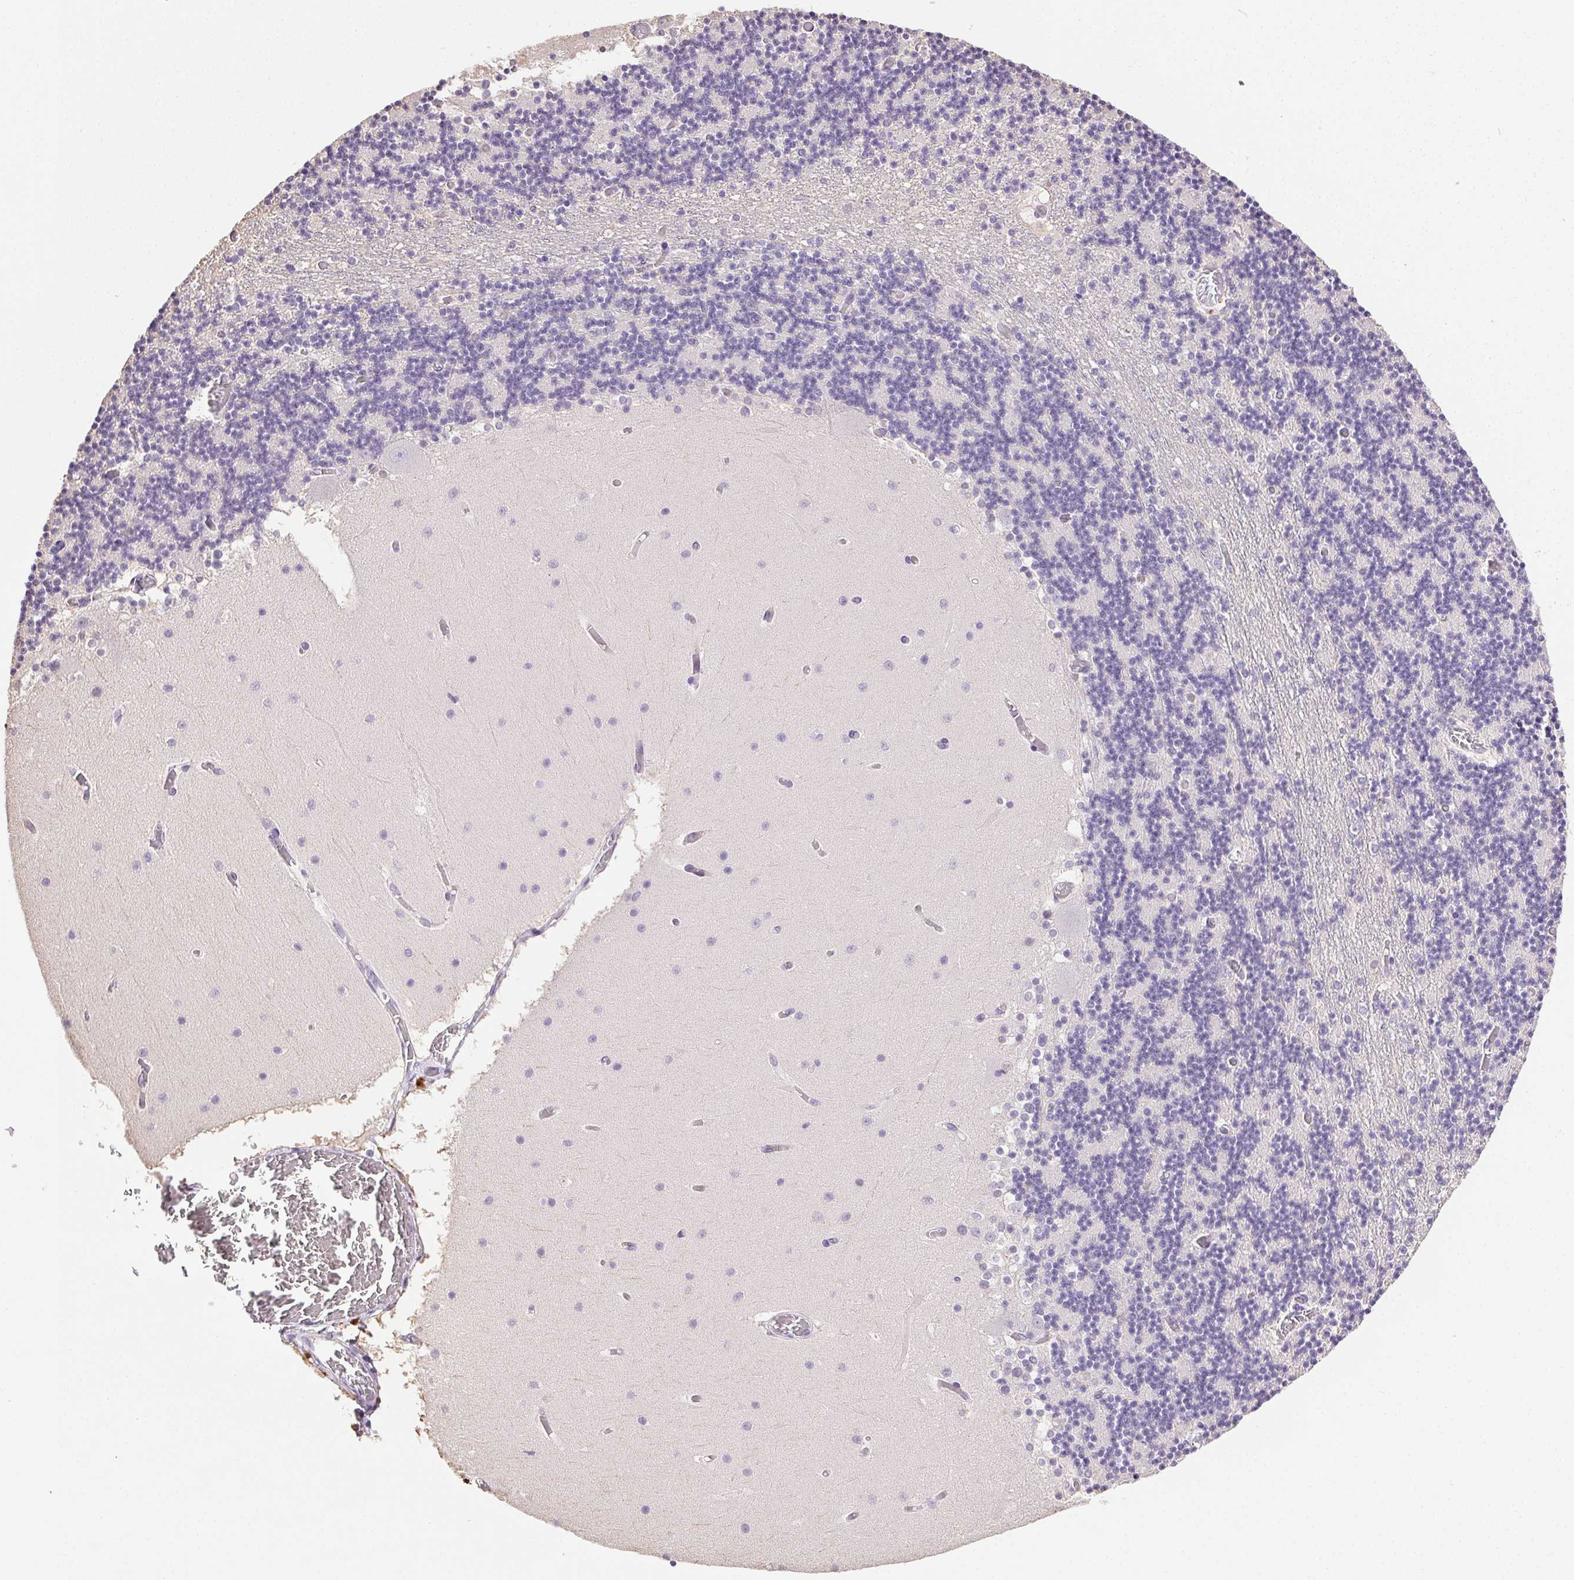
{"staining": {"intensity": "negative", "quantity": "none", "location": "none"}, "tissue": "cerebellum", "cell_type": "Cells in granular layer", "image_type": "normal", "snomed": [{"axis": "morphology", "description": "Normal tissue, NOS"}, {"axis": "topography", "description": "Cerebellum"}], "caption": "Immunohistochemical staining of normal cerebellum shows no significant expression in cells in granular layer.", "gene": "SYCE2", "patient": {"sex": "female", "age": 28}}